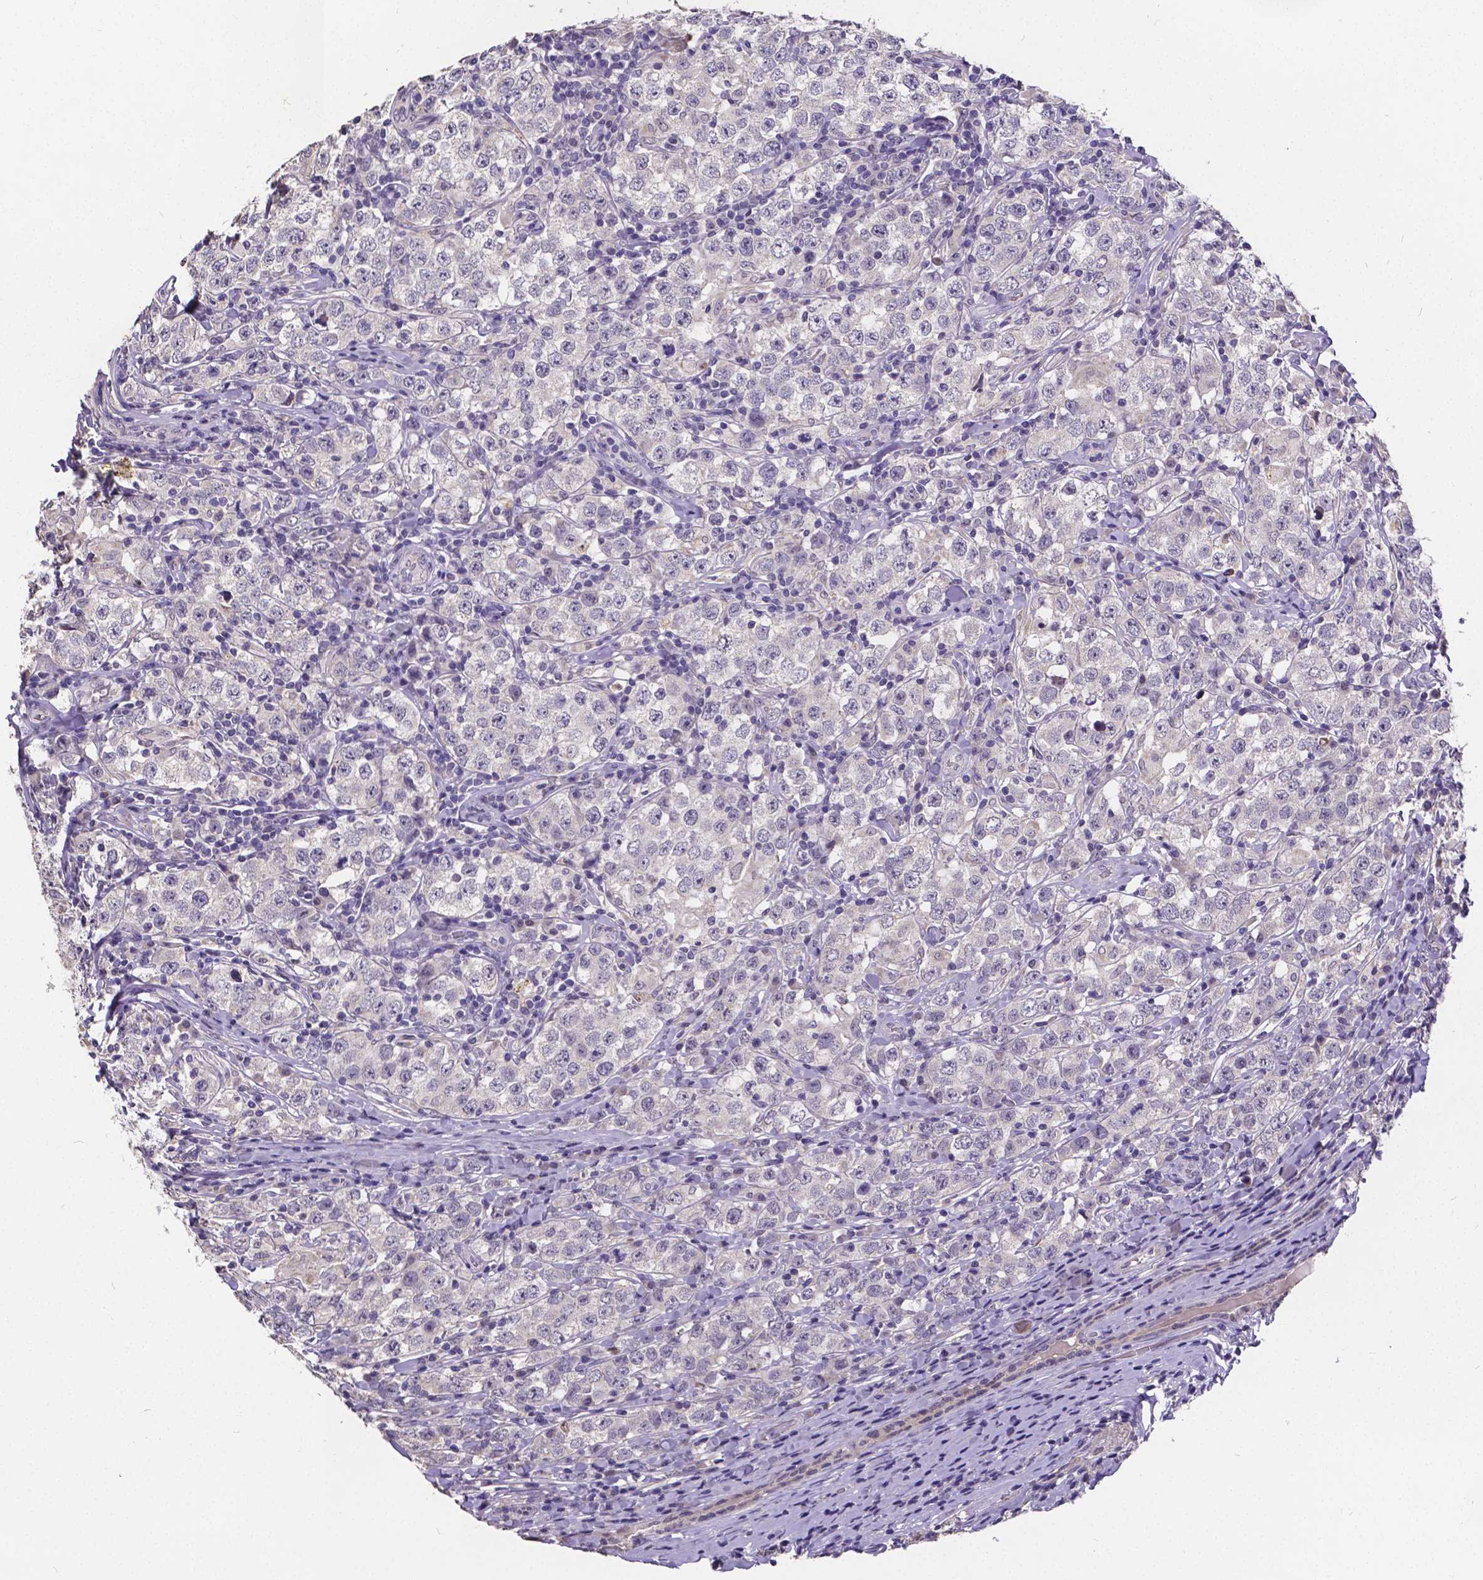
{"staining": {"intensity": "negative", "quantity": "none", "location": "none"}, "tissue": "testis cancer", "cell_type": "Tumor cells", "image_type": "cancer", "snomed": [{"axis": "morphology", "description": "Seminoma, NOS"}, {"axis": "morphology", "description": "Carcinoma, Embryonal, NOS"}, {"axis": "topography", "description": "Testis"}], "caption": "Immunohistochemistry (IHC) of embryonal carcinoma (testis) displays no expression in tumor cells.", "gene": "CTNNA2", "patient": {"sex": "male", "age": 41}}